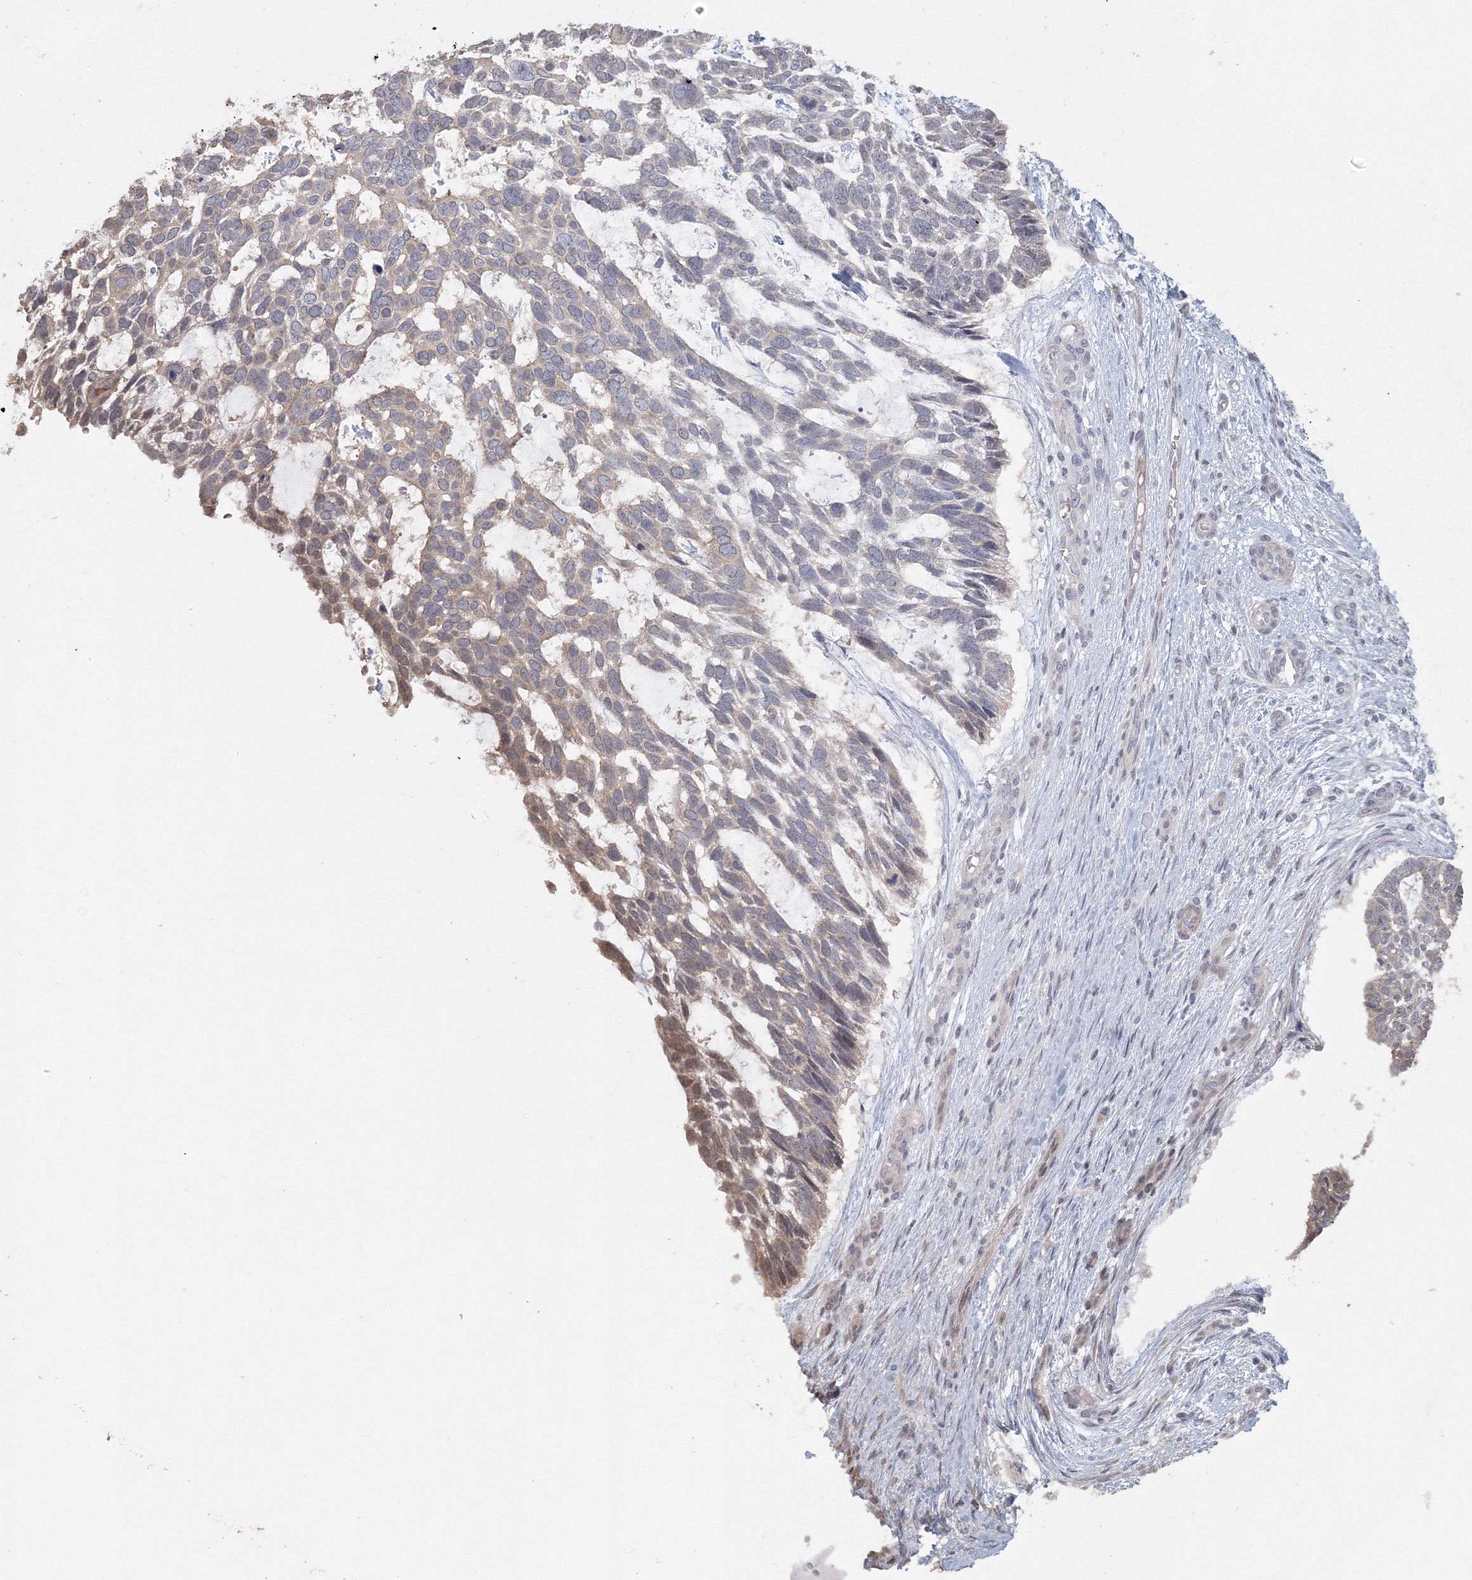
{"staining": {"intensity": "weak", "quantity": "<25%", "location": "cytoplasmic/membranous"}, "tissue": "skin cancer", "cell_type": "Tumor cells", "image_type": "cancer", "snomed": [{"axis": "morphology", "description": "Basal cell carcinoma"}, {"axis": "topography", "description": "Skin"}], "caption": "Immunohistochemical staining of human skin cancer exhibits no significant positivity in tumor cells.", "gene": "TACC2", "patient": {"sex": "male", "age": 88}}